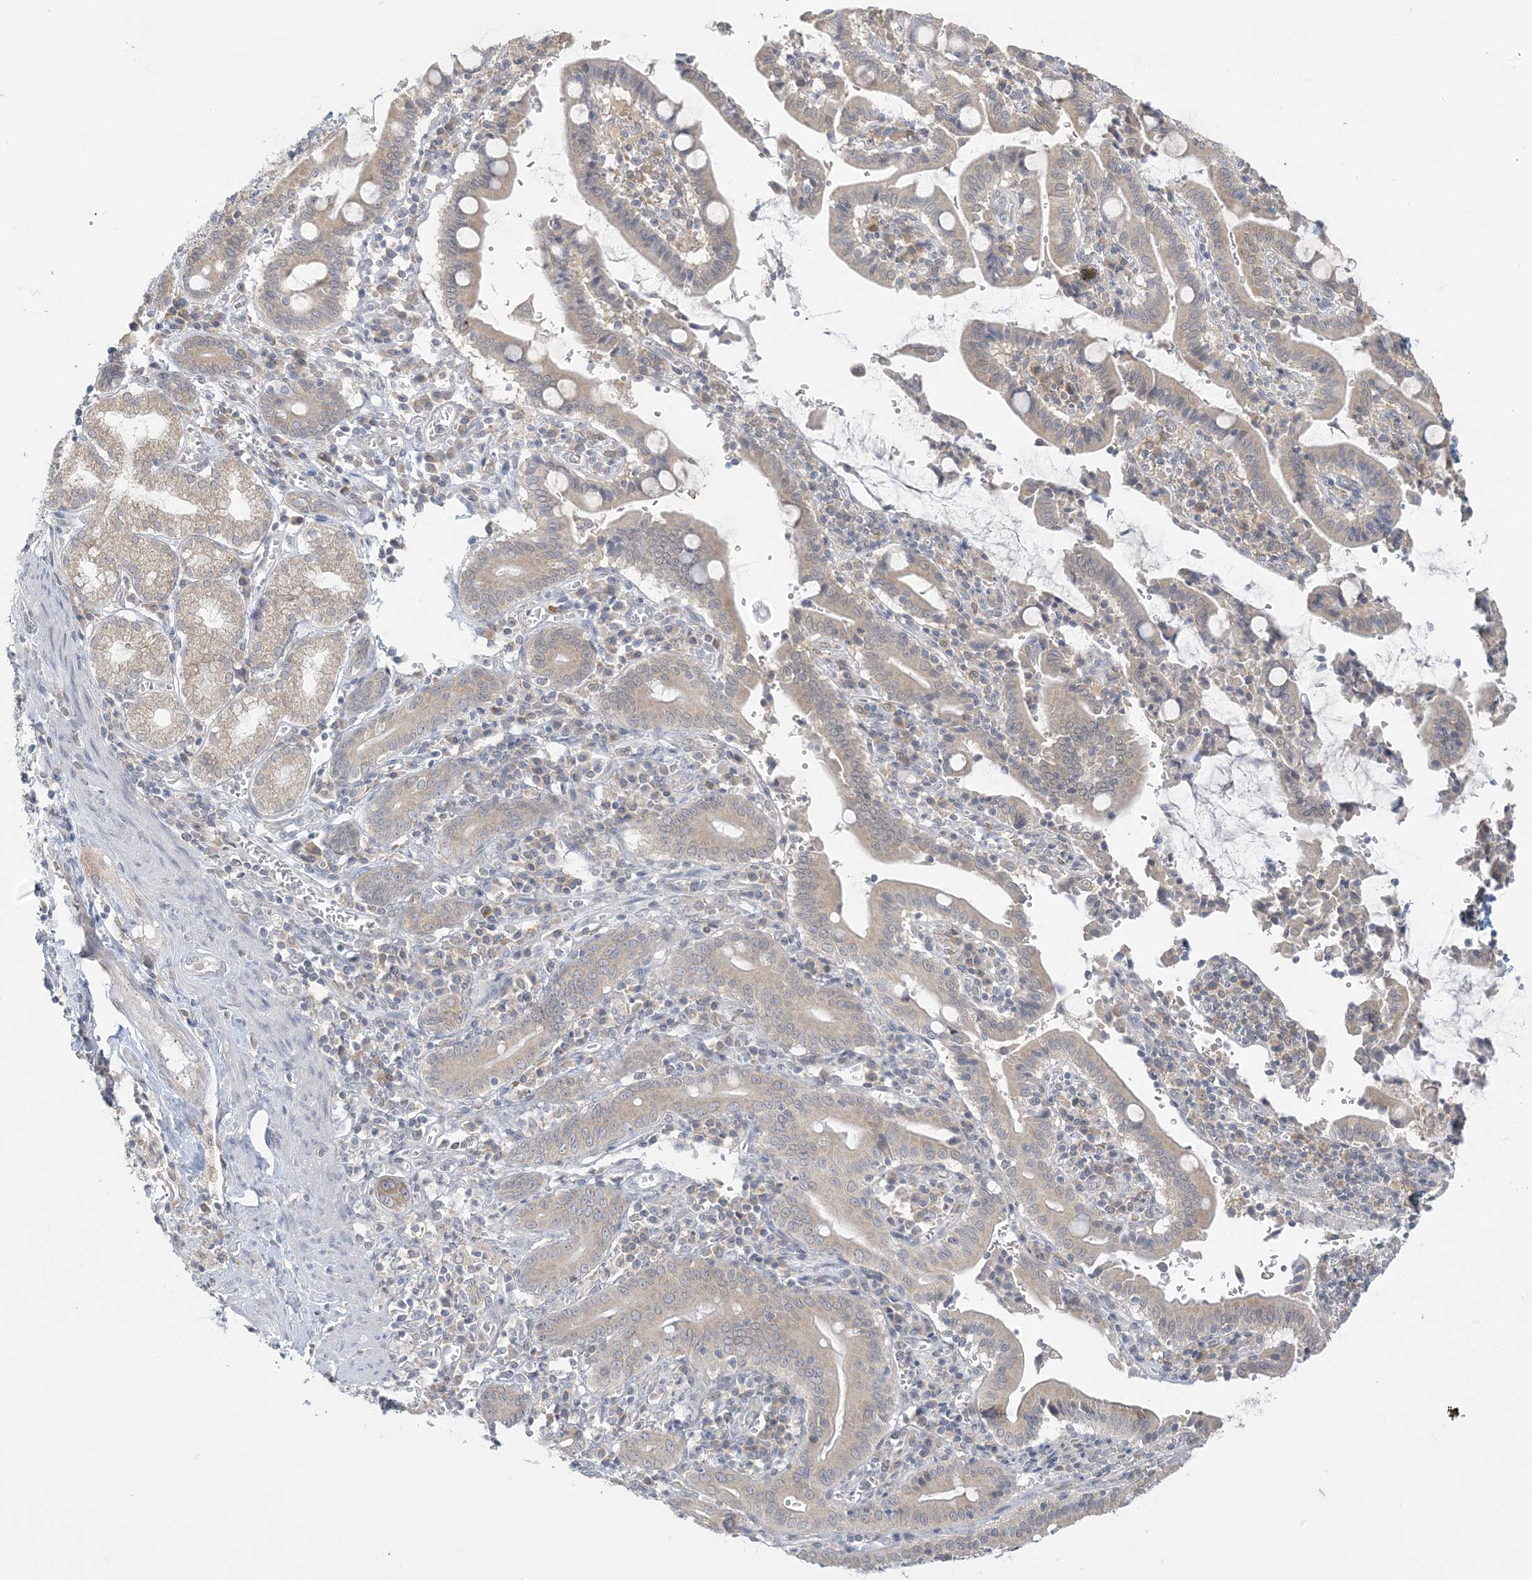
{"staining": {"intensity": "weak", "quantity": ">75%", "location": "cytoplasmic/membranous"}, "tissue": "pancreatic cancer", "cell_type": "Tumor cells", "image_type": "cancer", "snomed": [{"axis": "morphology", "description": "Adenocarcinoma, NOS"}, {"axis": "topography", "description": "Pancreas"}], "caption": "Human pancreatic cancer (adenocarcinoma) stained for a protein (brown) demonstrates weak cytoplasmic/membranous positive staining in about >75% of tumor cells.", "gene": "EEFSEC", "patient": {"sex": "male", "age": 70}}